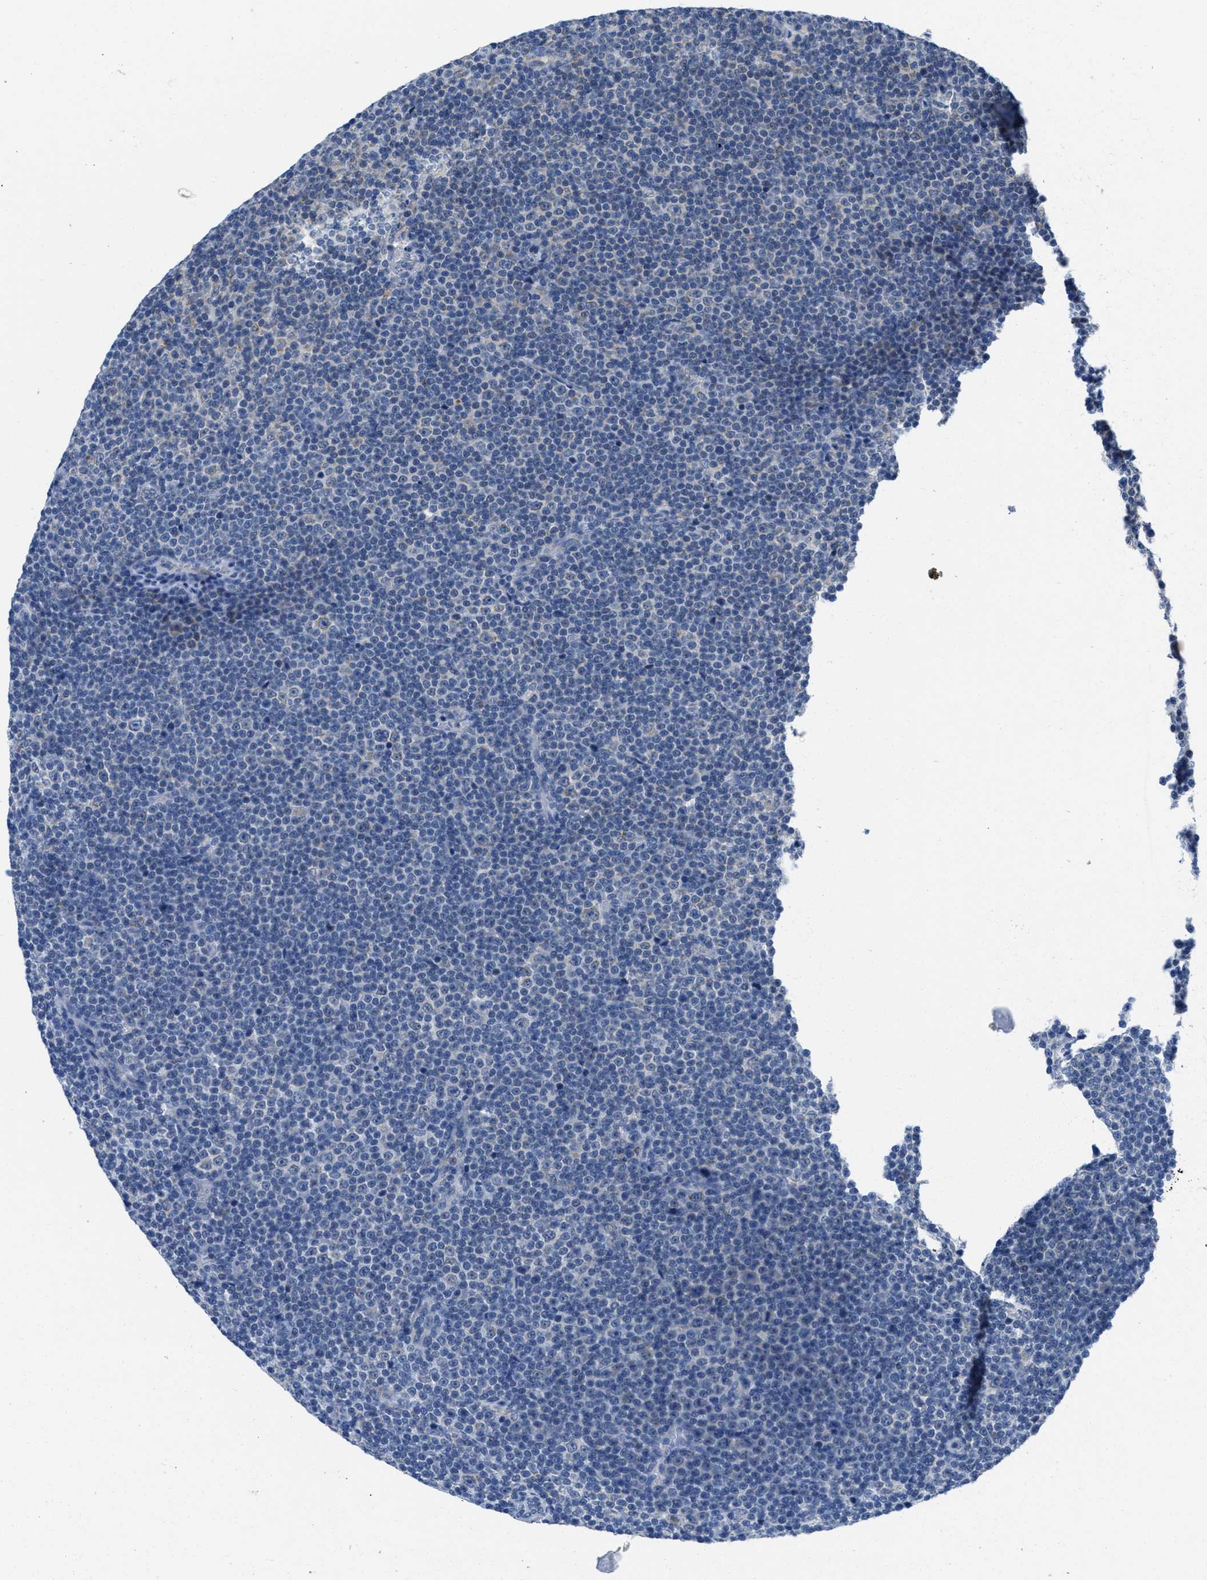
{"staining": {"intensity": "negative", "quantity": "none", "location": "none"}, "tissue": "lymphoma", "cell_type": "Tumor cells", "image_type": "cancer", "snomed": [{"axis": "morphology", "description": "Malignant lymphoma, non-Hodgkin's type, Low grade"}, {"axis": "topography", "description": "Lymph node"}], "caption": "Tumor cells show no significant positivity in lymphoma.", "gene": "PTDSS1", "patient": {"sex": "female", "age": 67}}